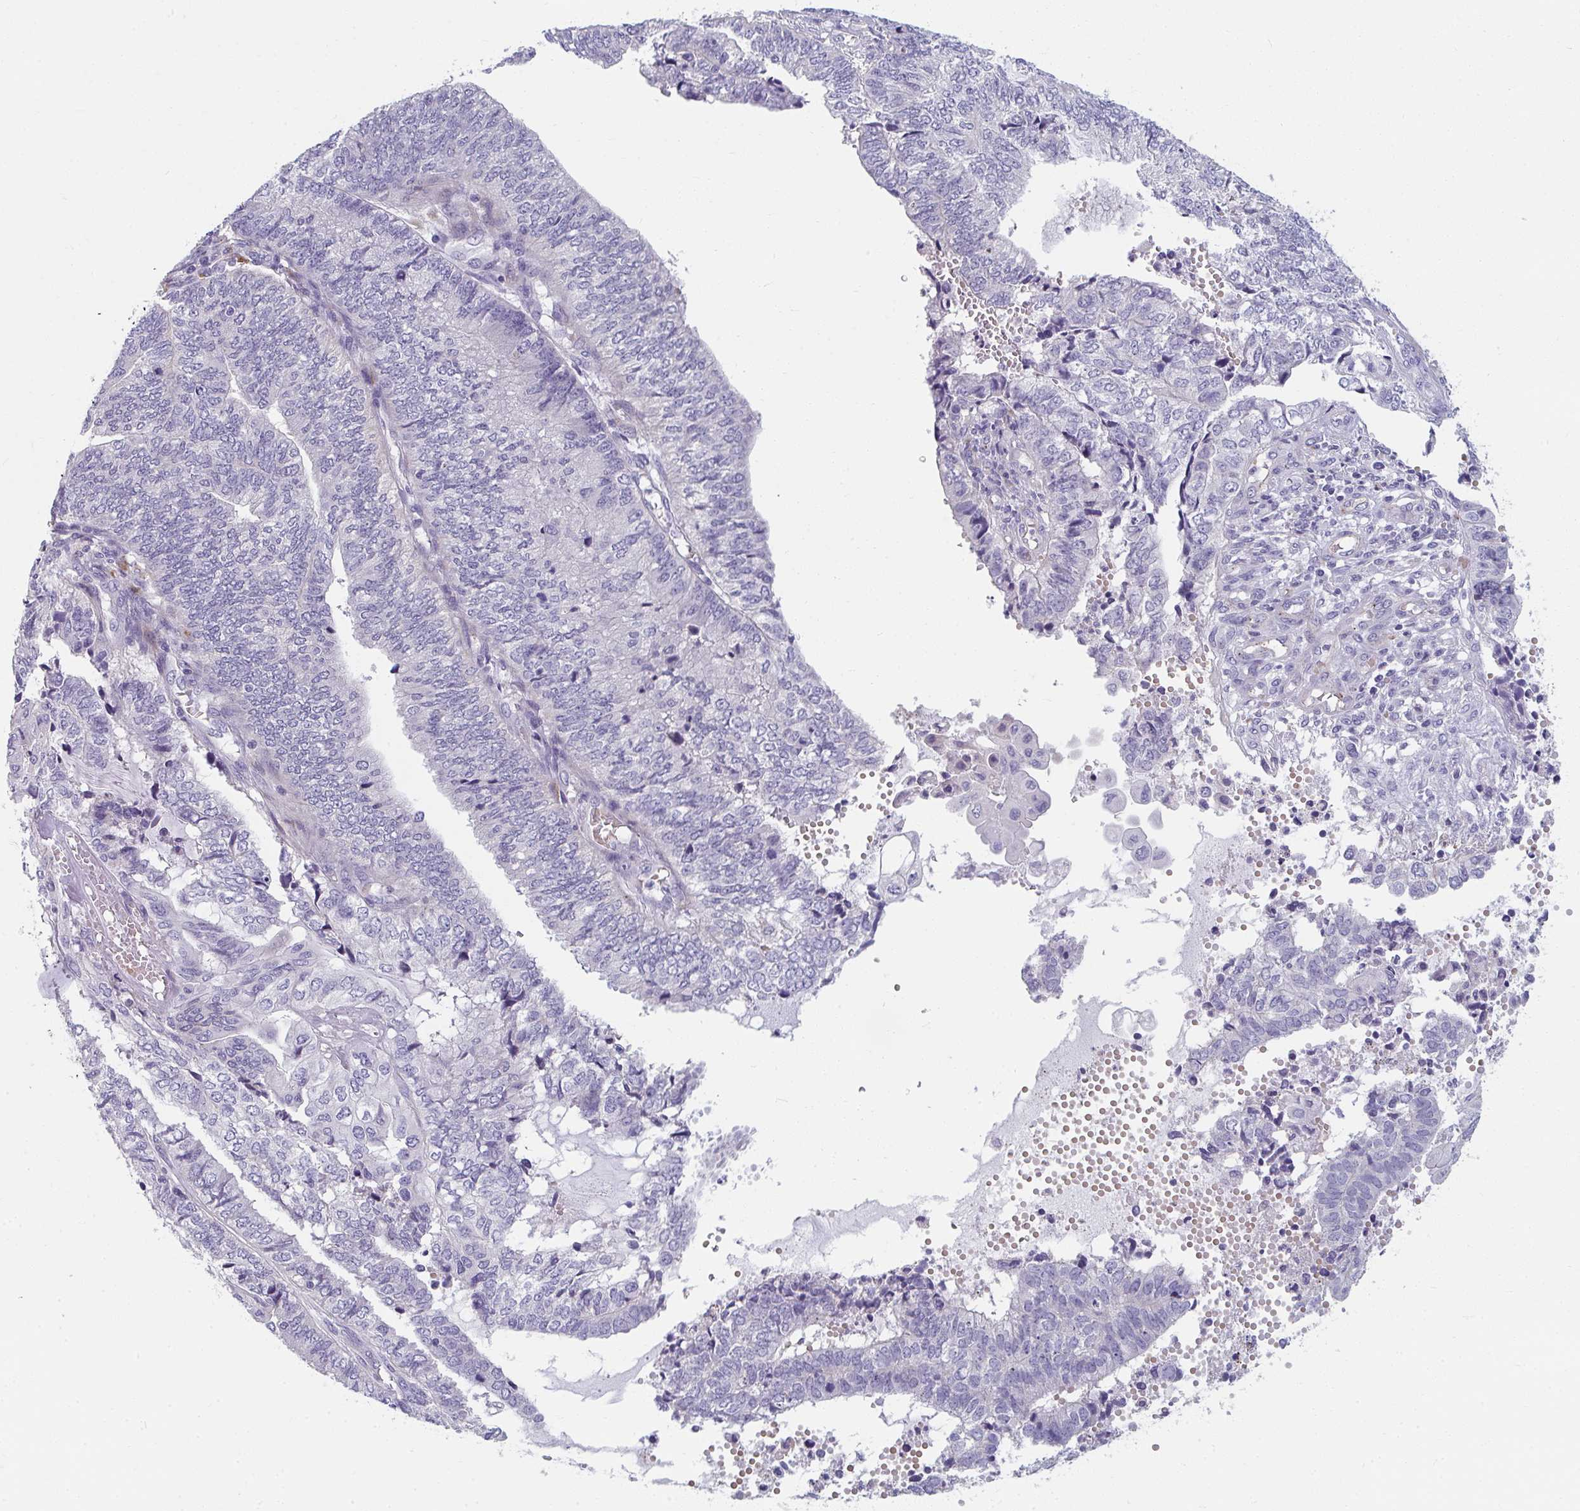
{"staining": {"intensity": "negative", "quantity": "none", "location": "none"}, "tissue": "endometrial cancer", "cell_type": "Tumor cells", "image_type": "cancer", "snomed": [{"axis": "morphology", "description": "Adenocarcinoma, NOS"}, {"axis": "topography", "description": "Uterus"}, {"axis": "topography", "description": "Endometrium"}], "caption": "Photomicrograph shows no significant protein positivity in tumor cells of endometrial cancer. (DAB (3,3'-diaminobenzidine) immunohistochemistry visualized using brightfield microscopy, high magnification).", "gene": "EIF1AD", "patient": {"sex": "female", "age": 70}}